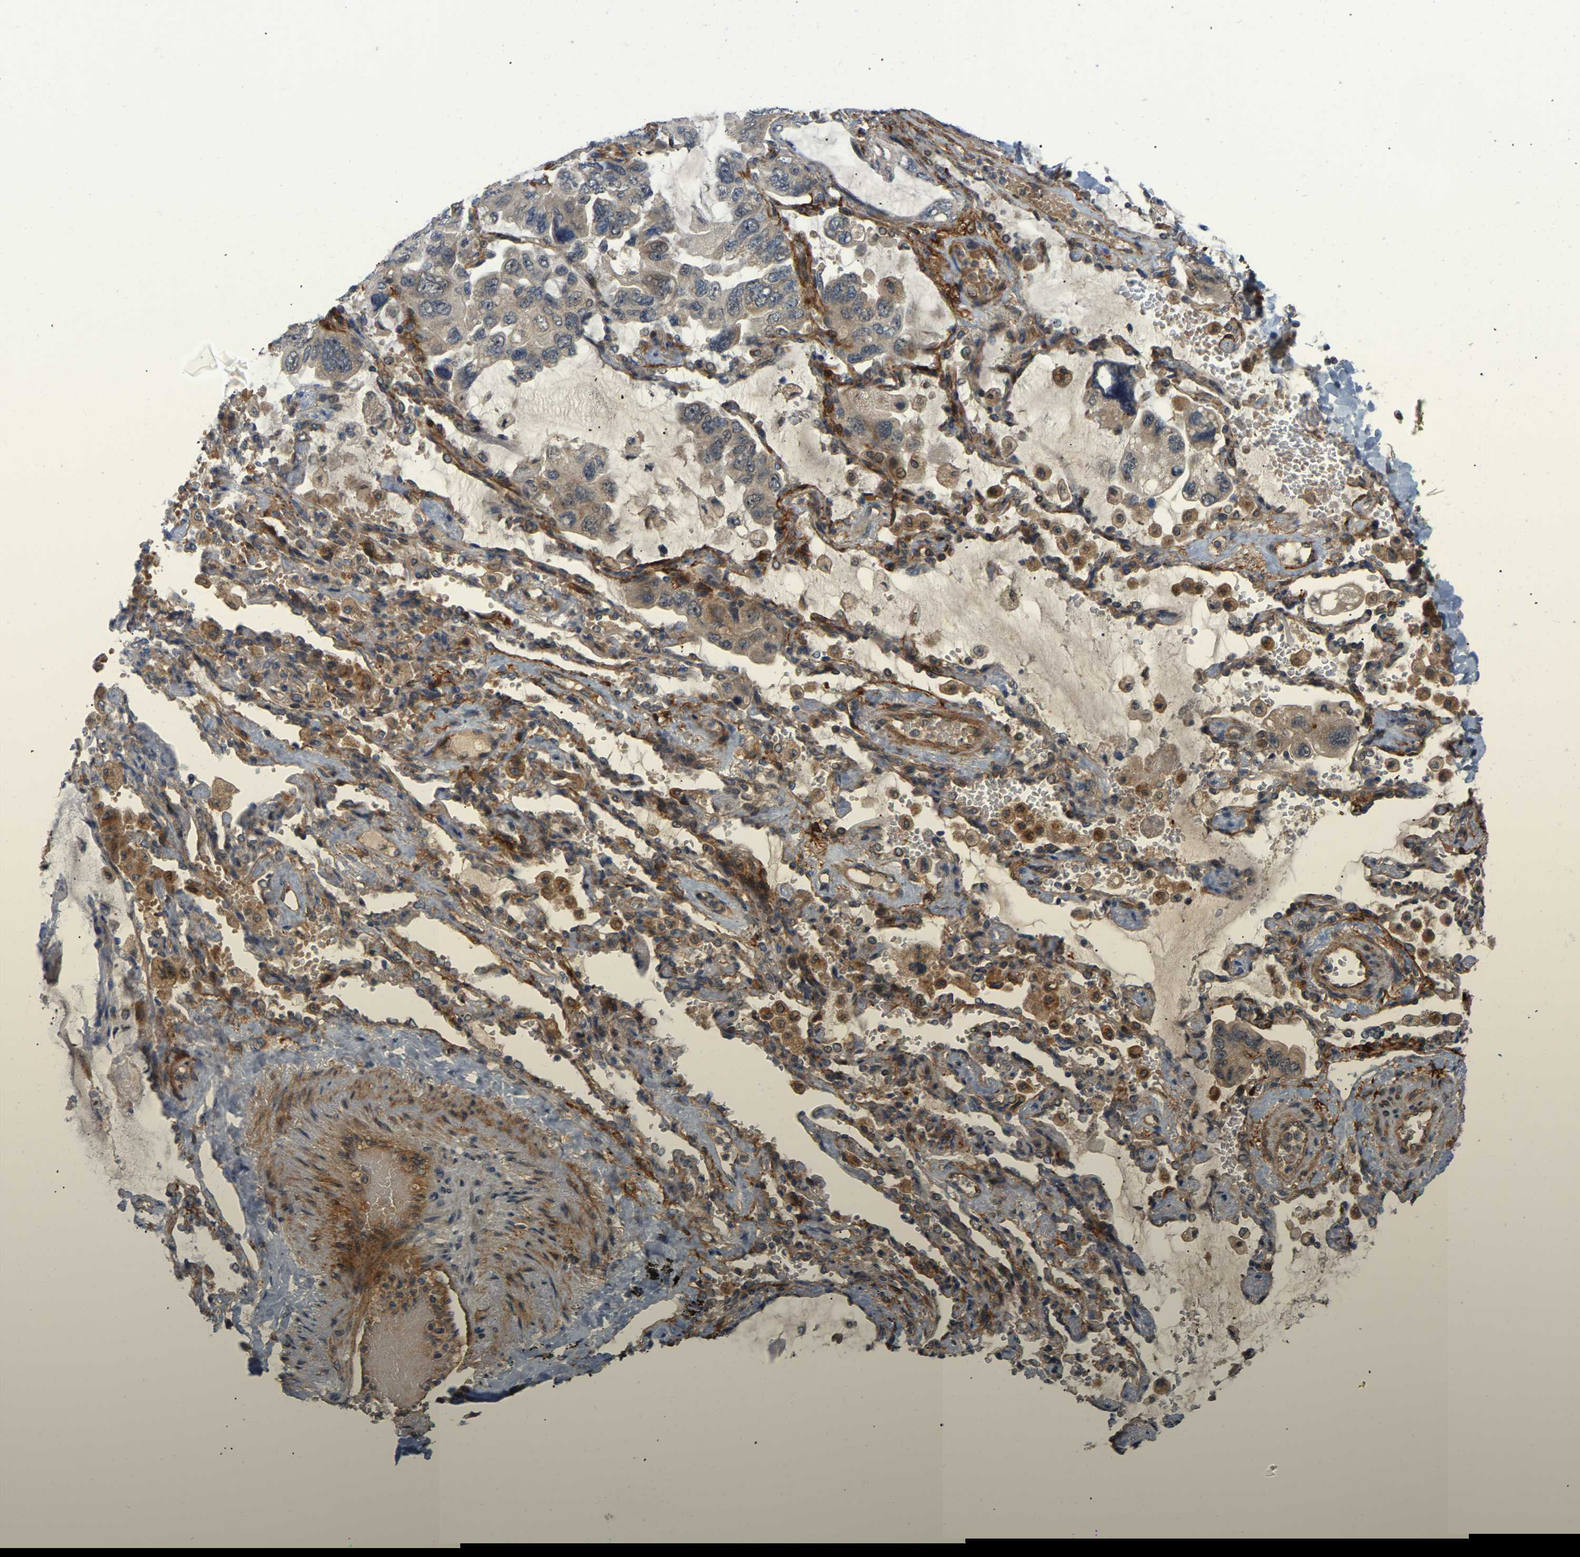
{"staining": {"intensity": "negative", "quantity": "none", "location": "none"}, "tissue": "lung cancer", "cell_type": "Tumor cells", "image_type": "cancer", "snomed": [{"axis": "morphology", "description": "Squamous cell carcinoma, NOS"}, {"axis": "topography", "description": "Lung"}], "caption": "Tumor cells are negative for protein expression in human lung cancer.", "gene": "LIMK2", "patient": {"sex": "female", "age": 73}}